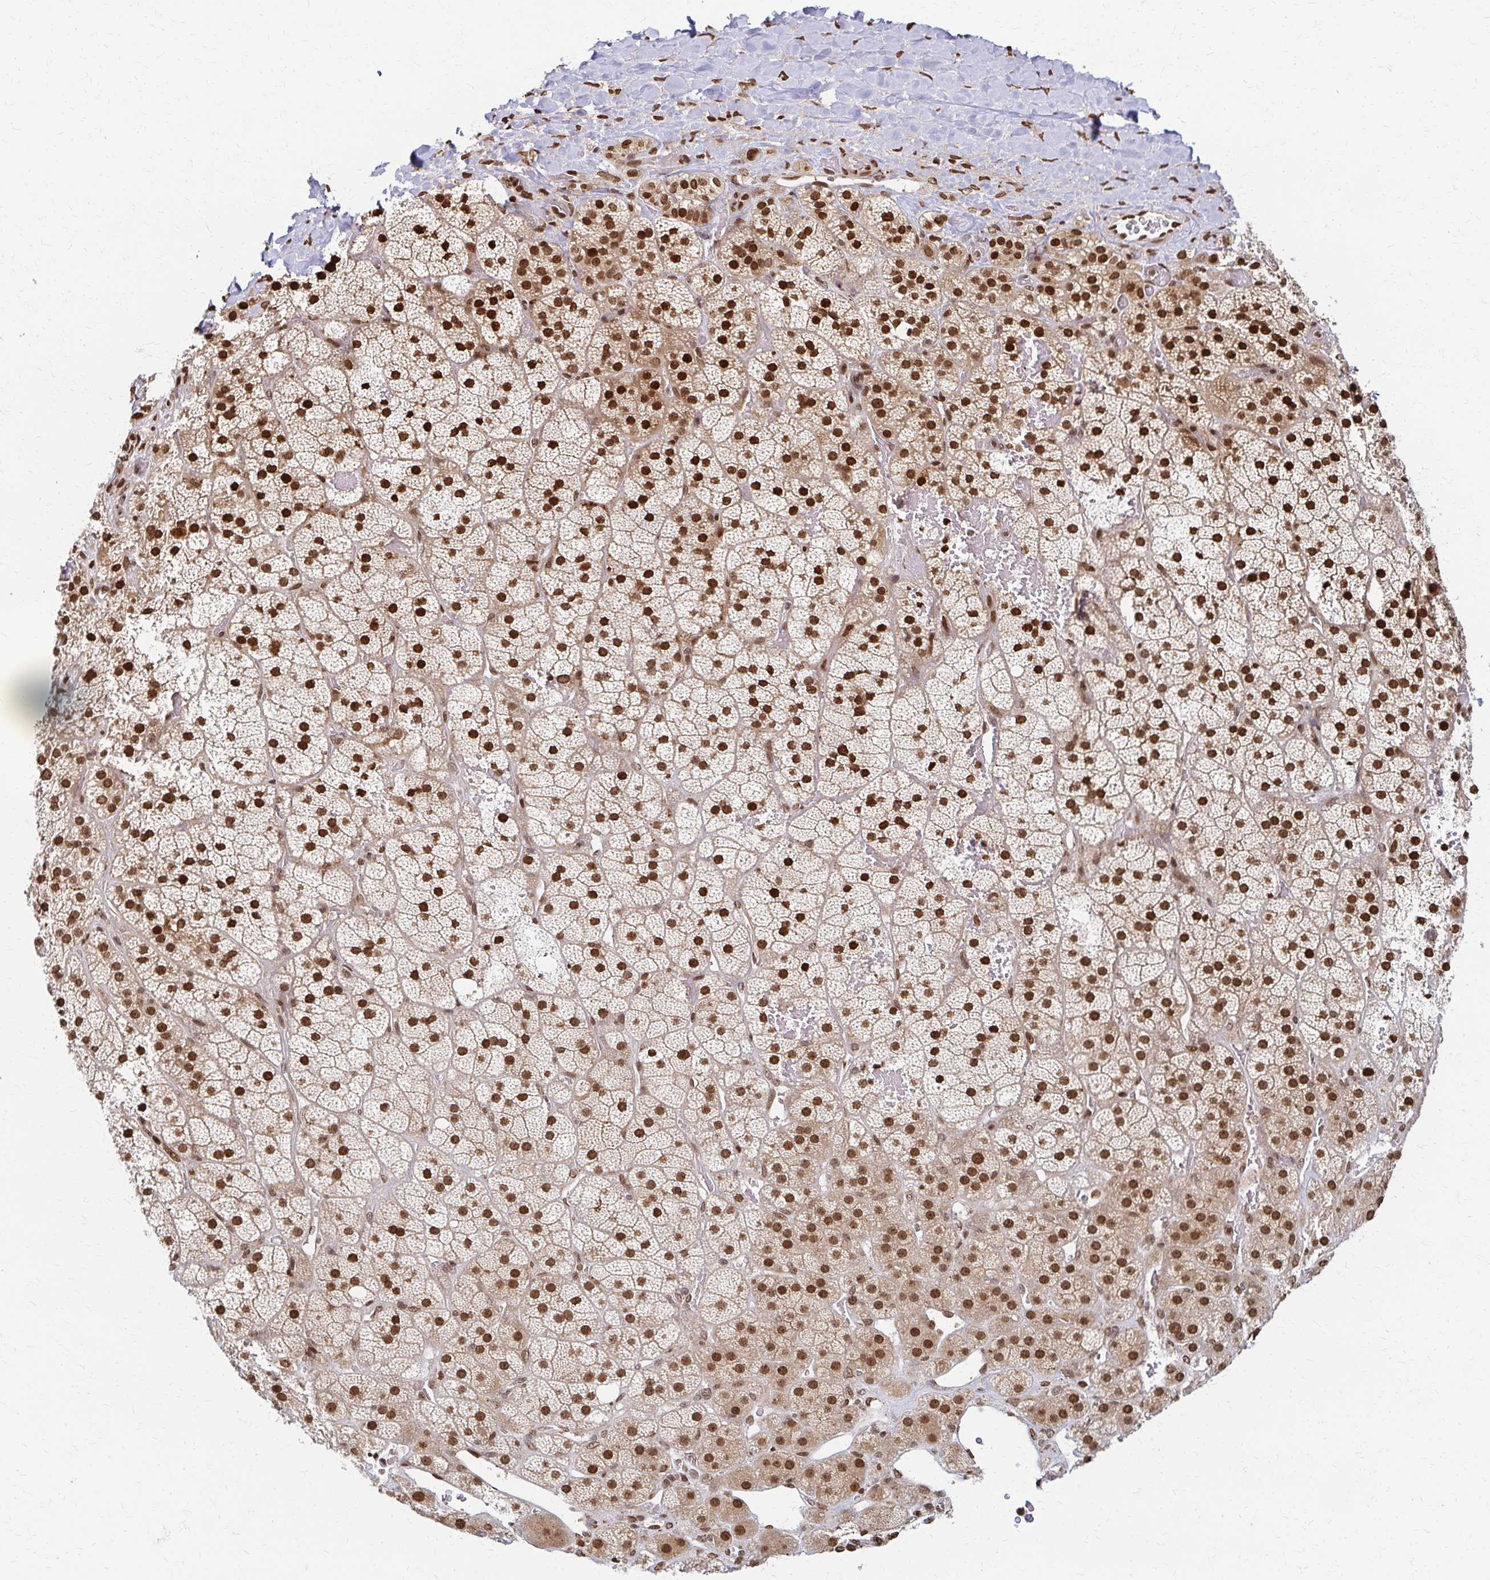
{"staining": {"intensity": "strong", "quantity": ">75%", "location": "cytoplasmic/membranous,nuclear"}, "tissue": "adrenal gland", "cell_type": "Glandular cells", "image_type": "normal", "snomed": [{"axis": "morphology", "description": "Normal tissue, NOS"}, {"axis": "topography", "description": "Adrenal gland"}], "caption": "Benign adrenal gland demonstrates strong cytoplasmic/membranous,nuclear staining in about >75% of glandular cells.", "gene": "PSMD7", "patient": {"sex": "male", "age": 57}}